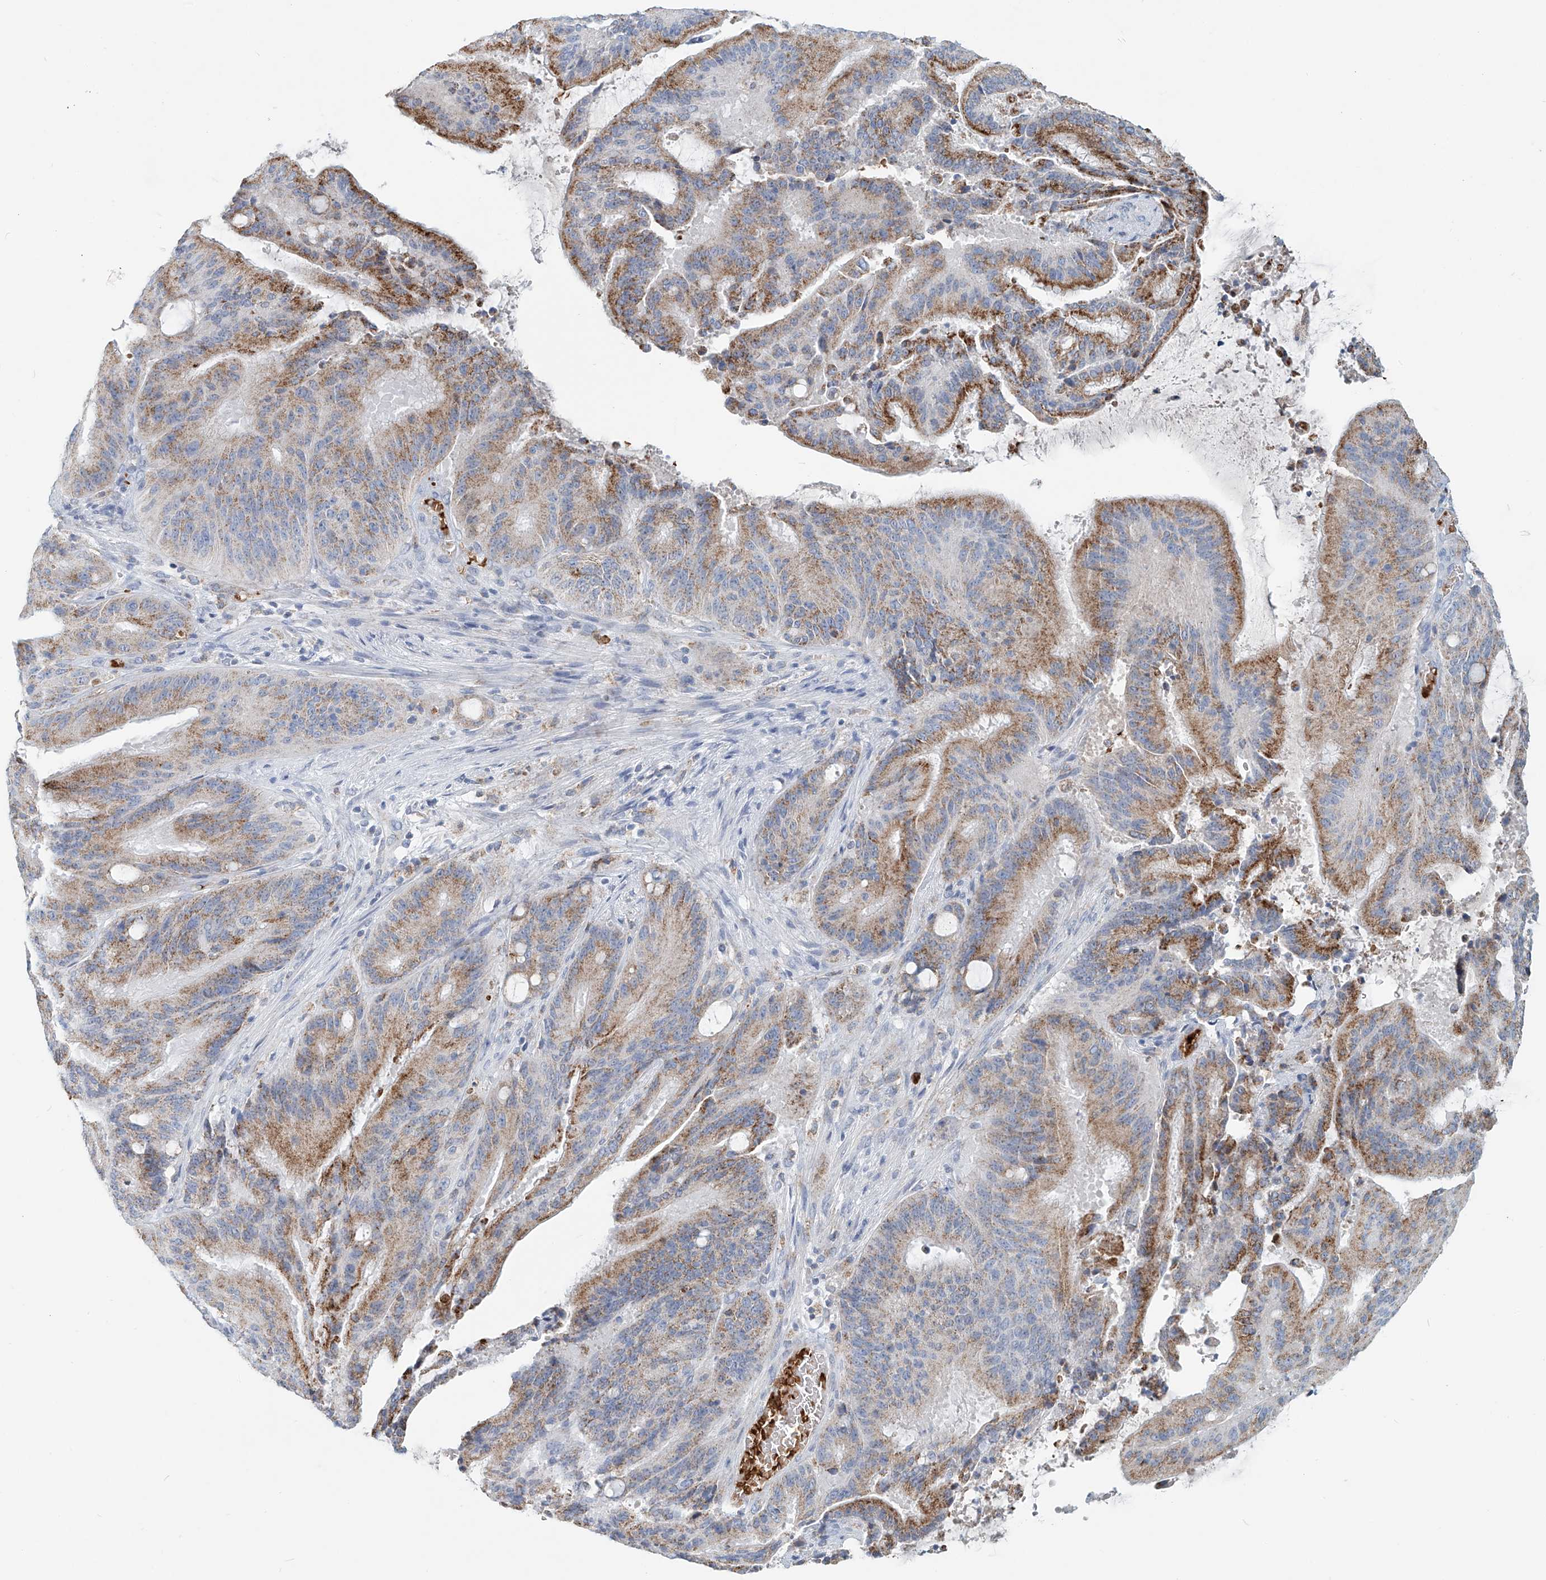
{"staining": {"intensity": "moderate", "quantity": ">75%", "location": "cytoplasmic/membranous"}, "tissue": "liver cancer", "cell_type": "Tumor cells", "image_type": "cancer", "snomed": [{"axis": "morphology", "description": "Normal tissue, NOS"}, {"axis": "morphology", "description": "Cholangiocarcinoma"}, {"axis": "topography", "description": "Liver"}, {"axis": "topography", "description": "Peripheral nerve tissue"}], "caption": "Immunohistochemistry photomicrograph of liver cancer (cholangiocarcinoma) stained for a protein (brown), which displays medium levels of moderate cytoplasmic/membranous positivity in approximately >75% of tumor cells.", "gene": "PTPRA", "patient": {"sex": "female", "age": 73}}